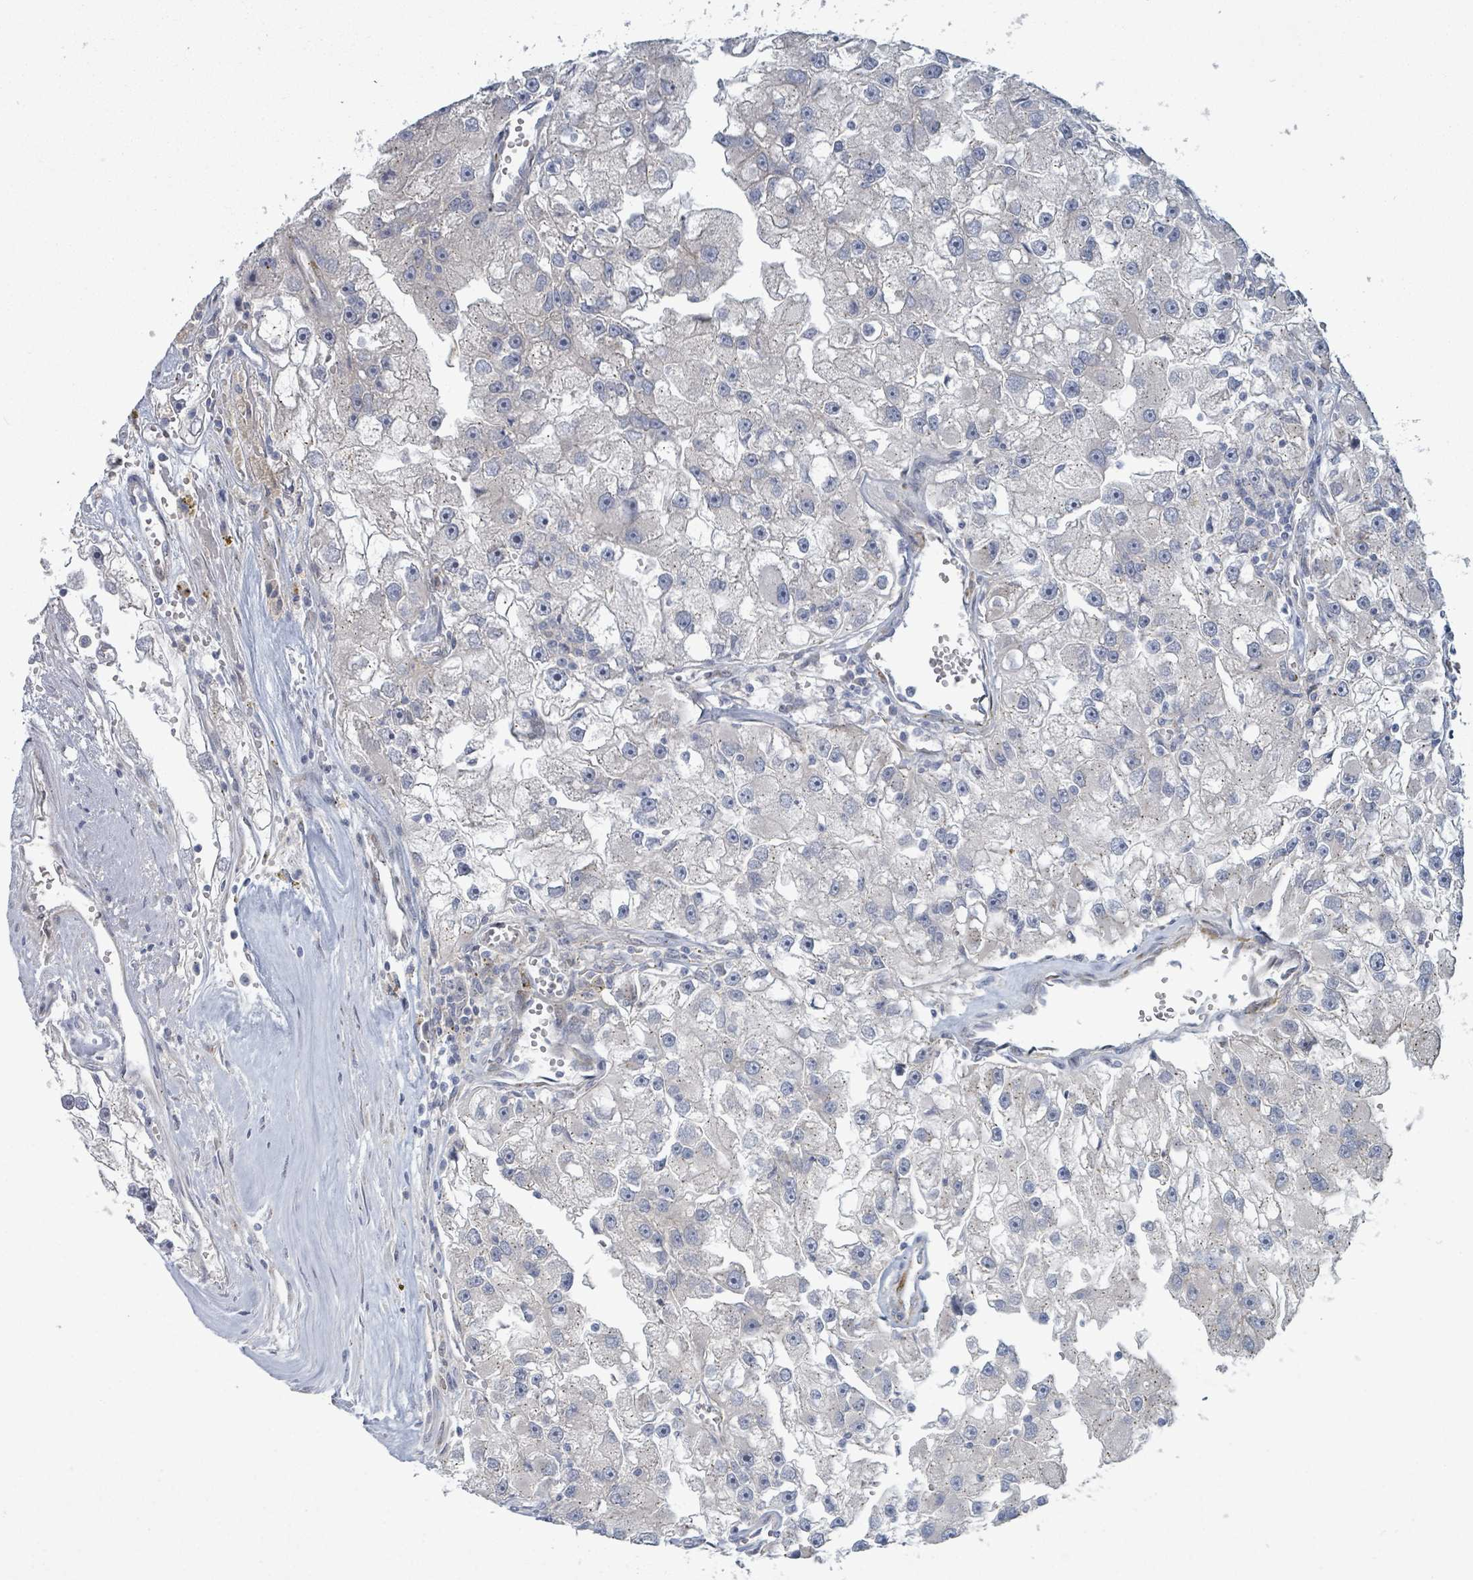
{"staining": {"intensity": "negative", "quantity": "none", "location": "none"}, "tissue": "renal cancer", "cell_type": "Tumor cells", "image_type": "cancer", "snomed": [{"axis": "morphology", "description": "Adenocarcinoma, NOS"}, {"axis": "topography", "description": "Kidney"}], "caption": "Immunohistochemistry histopathology image of human adenocarcinoma (renal) stained for a protein (brown), which shows no staining in tumor cells. The staining was performed using DAB to visualize the protein expression in brown, while the nuclei were stained in blue with hematoxylin (Magnification: 20x).", "gene": "COL5A3", "patient": {"sex": "male", "age": 63}}